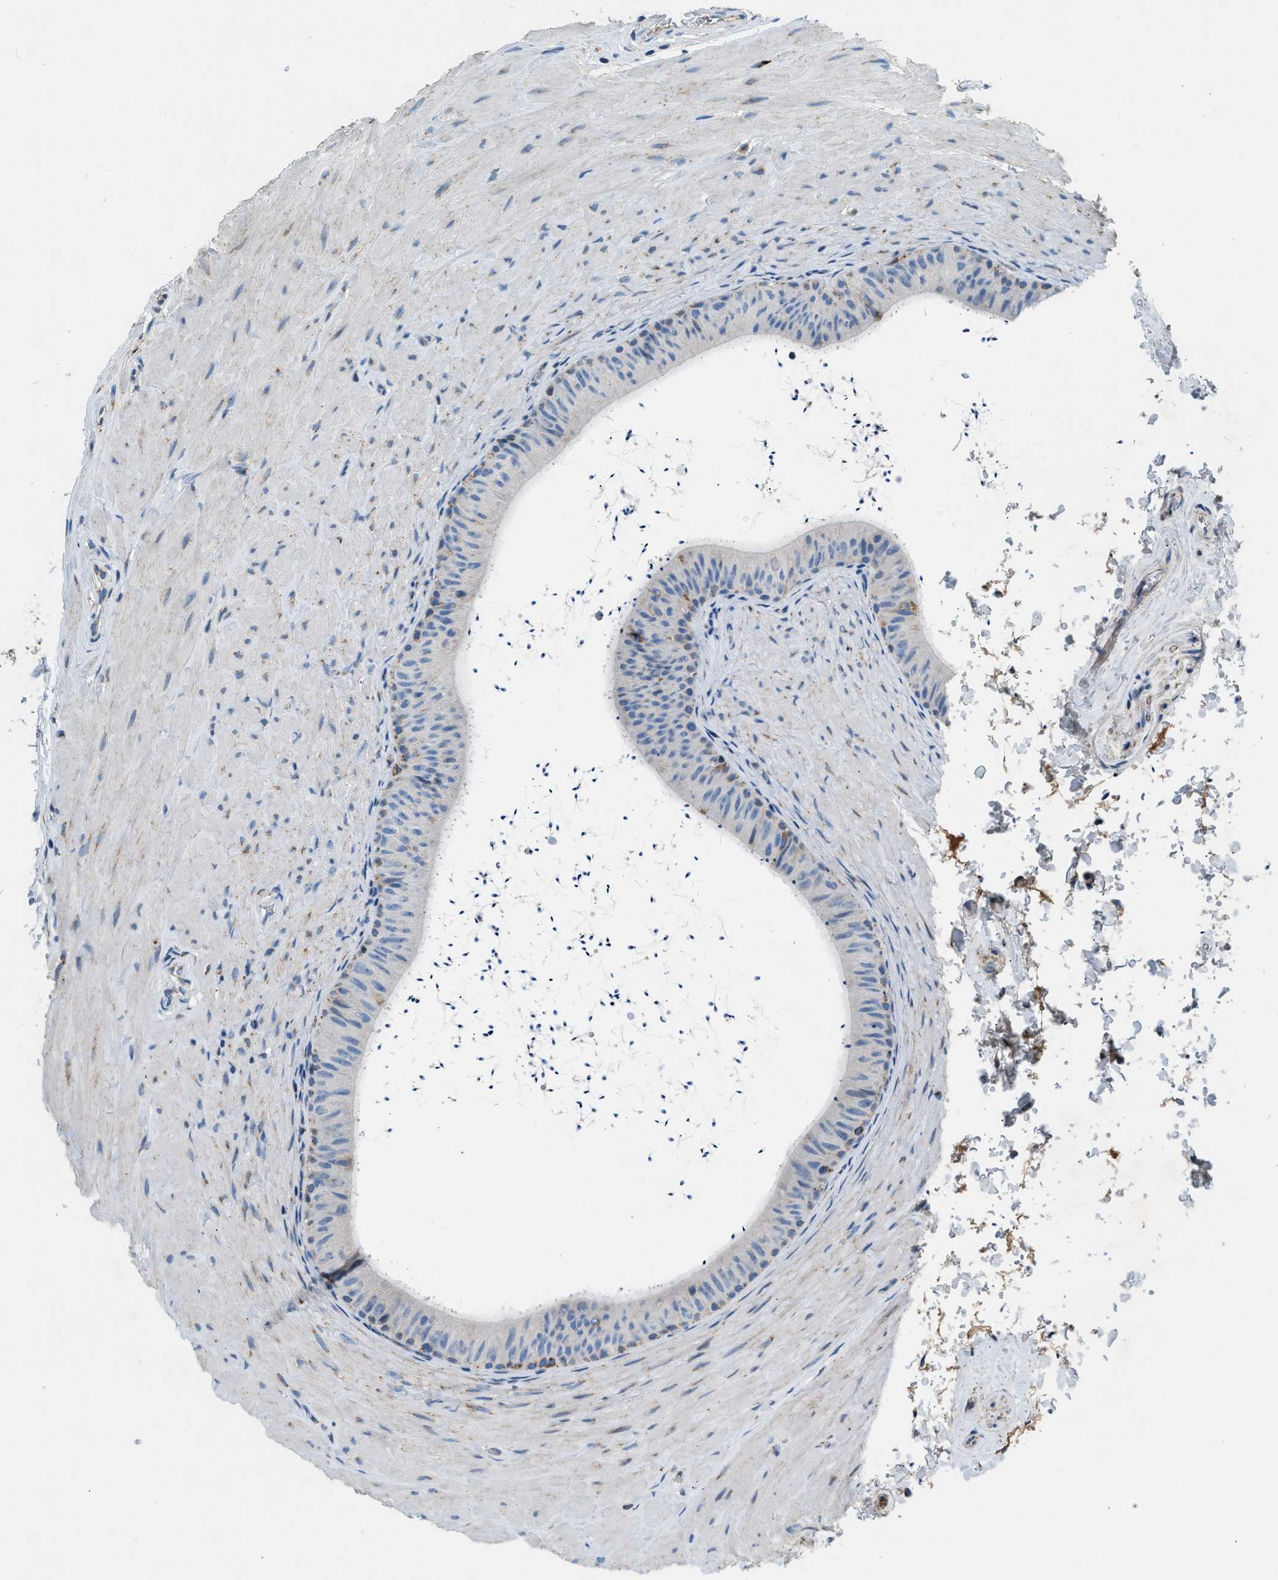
{"staining": {"intensity": "moderate", "quantity": "<25%", "location": "cytoplasmic/membranous"}, "tissue": "epididymis", "cell_type": "Glandular cells", "image_type": "normal", "snomed": [{"axis": "morphology", "description": "Normal tissue, NOS"}, {"axis": "topography", "description": "Epididymis"}], "caption": "Protein expression analysis of normal human epididymis reveals moderate cytoplasmic/membranous staining in approximately <25% of glandular cells.", "gene": "ACADVL", "patient": {"sex": "male", "age": 34}}